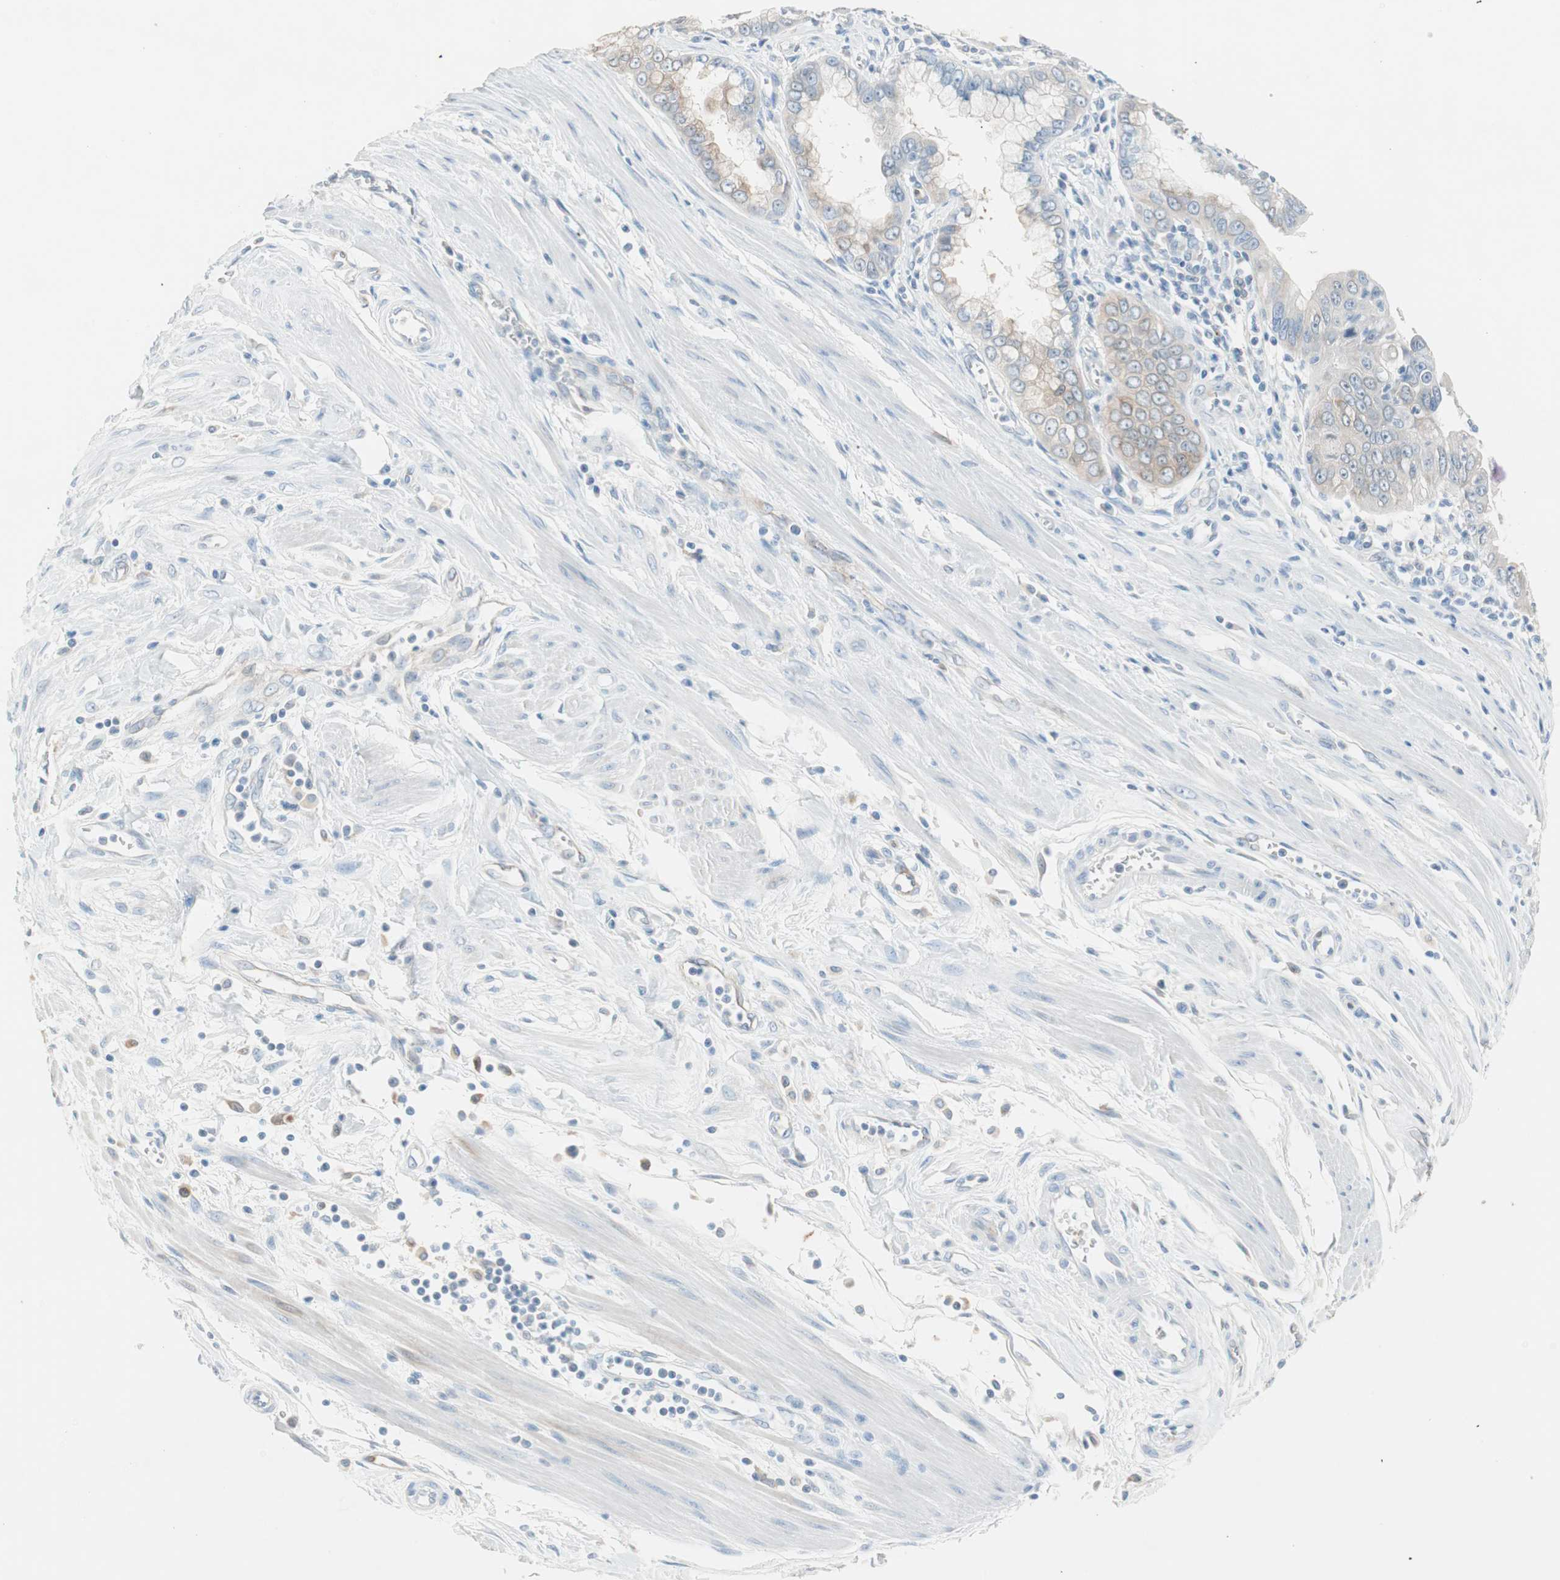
{"staining": {"intensity": "weak", "quantity": "25%-75%", "location": "cytoplasmic/membranous"}, "tissue": "pancreatic cancer", "cell_type": "Tumor cells", "image_type": "cancer", "snomed": [{"axis": "morphology", "description": "Normal tissue, NOS"}, {"axis": "topography", "description": "Lymph node"}], "caption": "Immunohistochemical staining of human pancreatic cancer shows low levels of weak cytoplasmic/membranous expression in about 25%-75% of tumor cells.", "gene": "GLUL", "patient": {"sex": "male", "age": 50}}